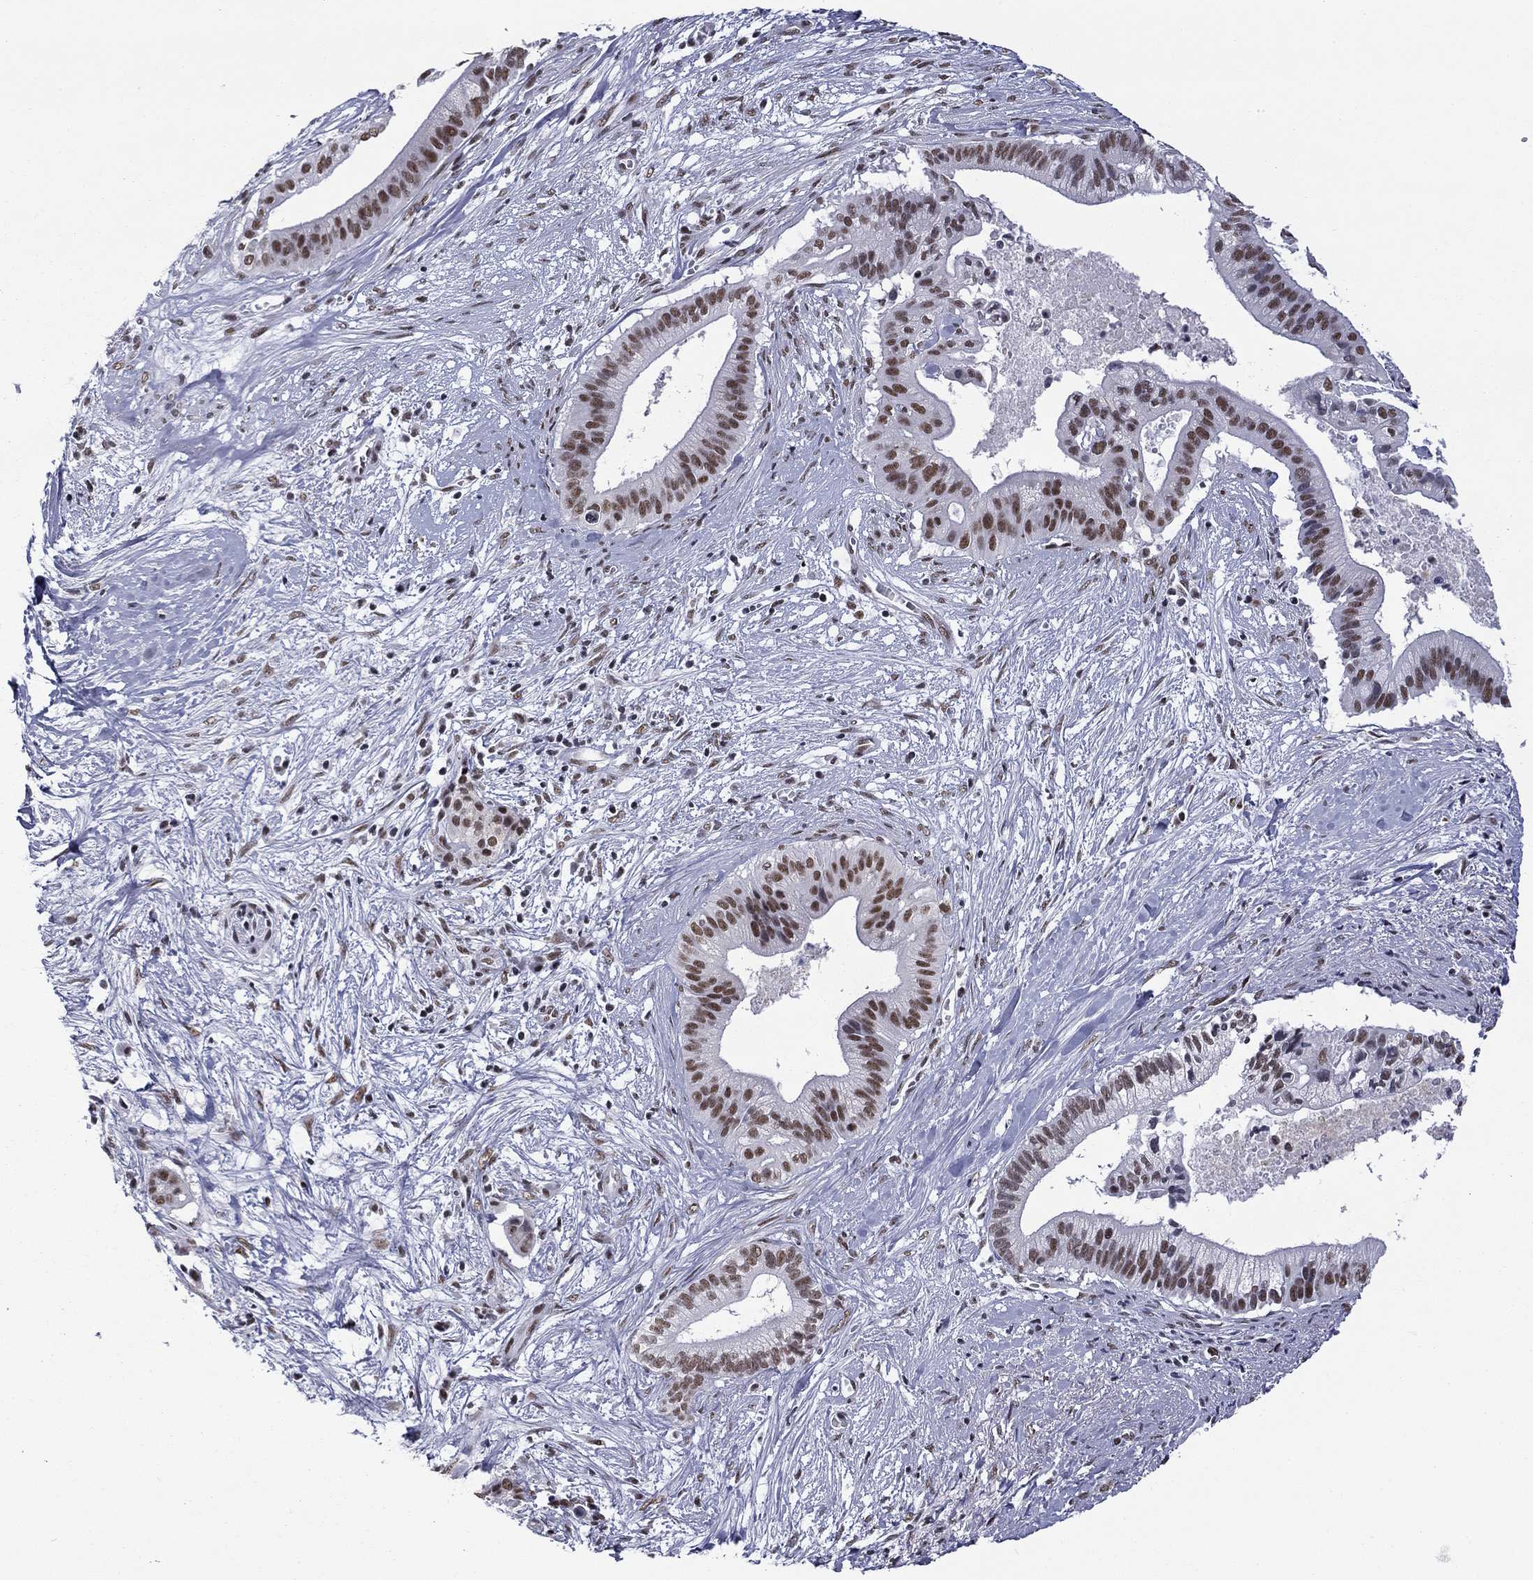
{"staining": {"intensity": "moderate", "quantity": ">75%", "location": "nuclear"}, "tissue": "pancreatic cancer", "cell_type": "Tumor cells", "image_type": "cancer", "snomed": [{"axis": "morphology", "description": "Adenocarcinoma, NOS"}, {"axis": "topography", "description": "Pancreas"}], "caption": "Immunohistochemical staining of pancreatic adenocarcinoma displays medium levels of moderate nuclear positivity in approximately >75% of tumor cells.", "gene": "ETV5", "patient": {"sex": "male", "age": 61}}